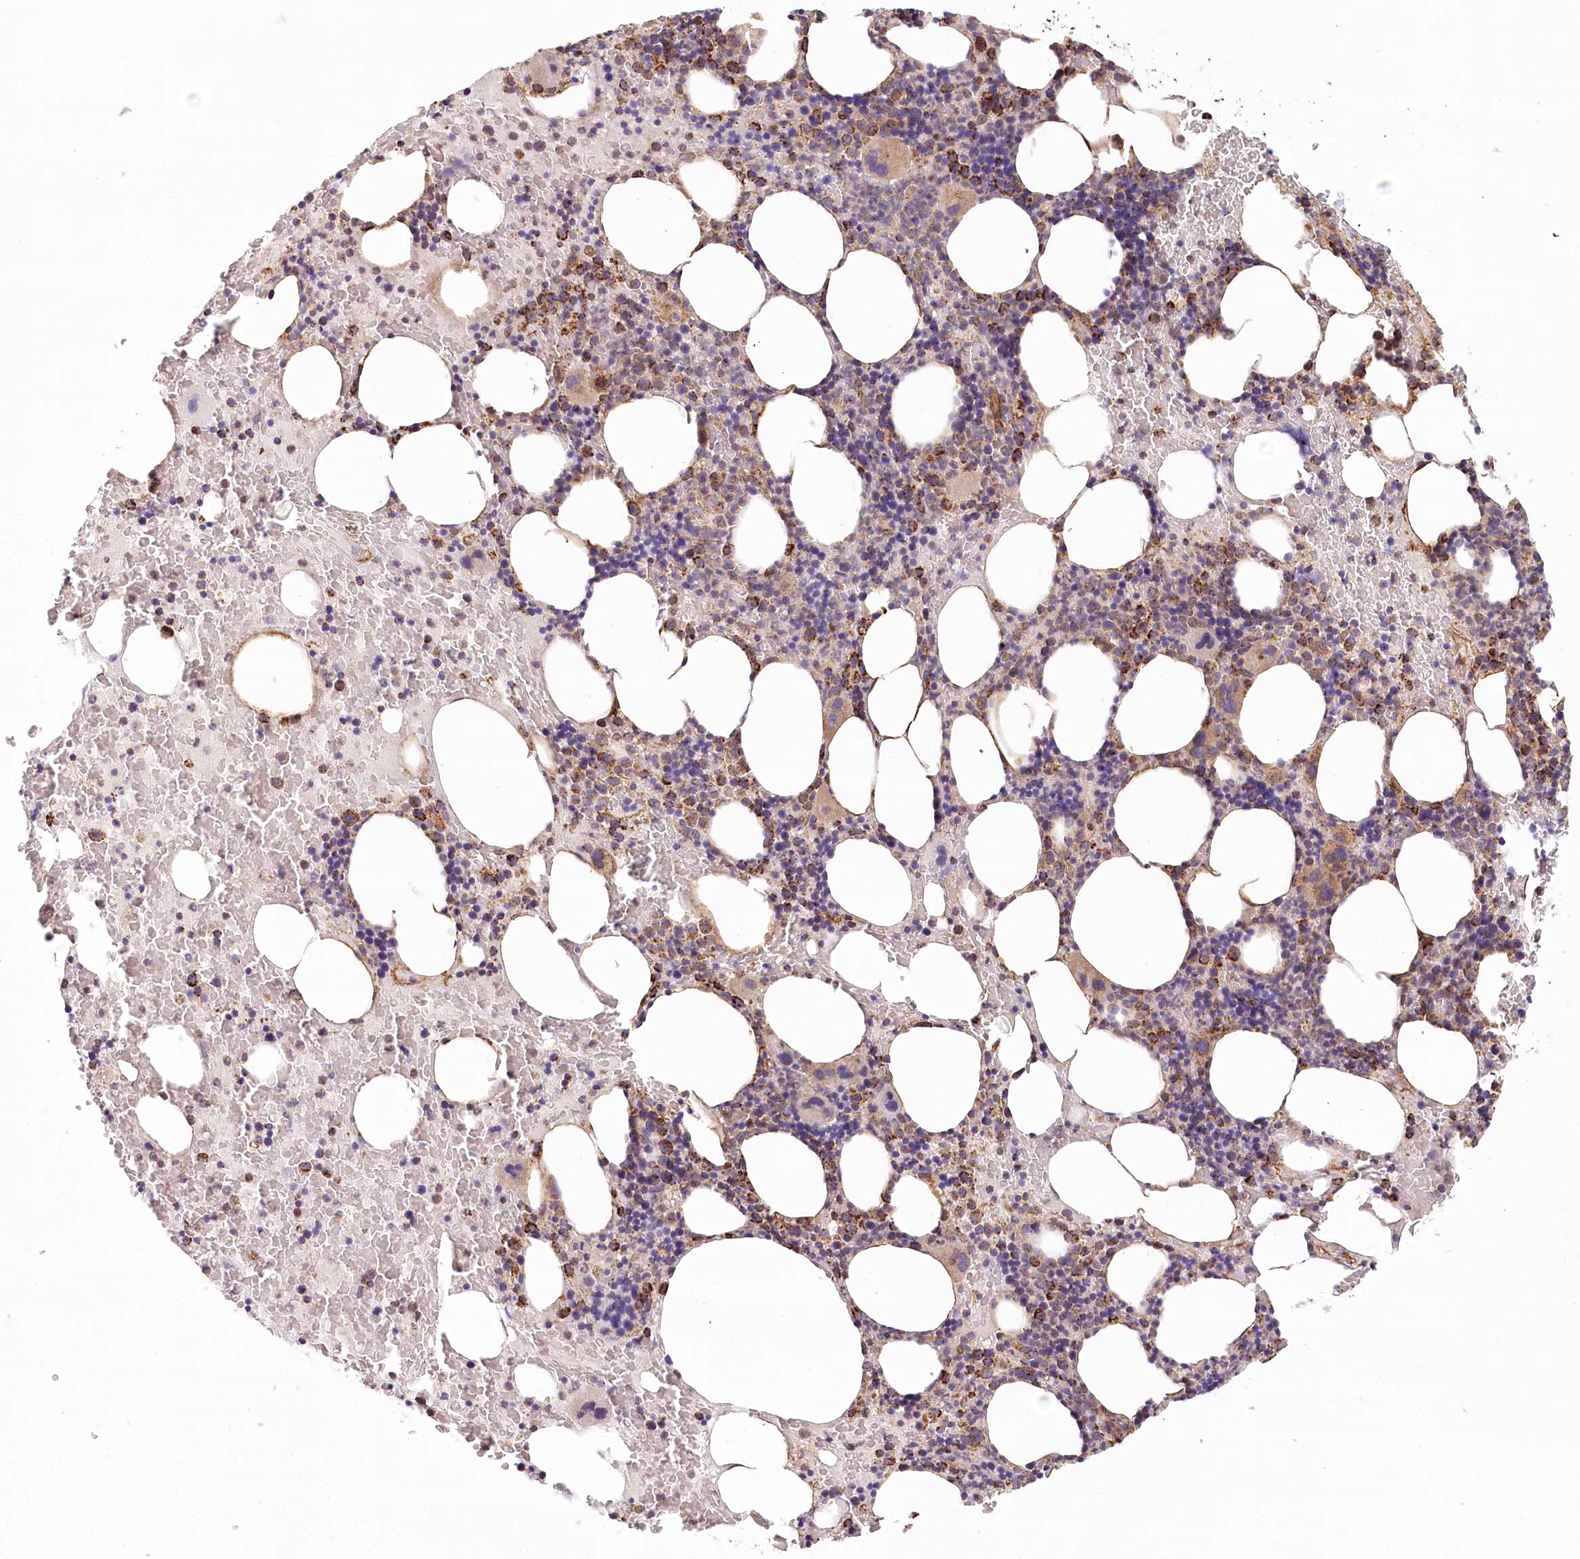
{"staining": {"intensity": "moderate", "quantity": "25%-75%", "location": "cytoplasmic/membranous"}, "tissue": "bone marrow", "cell_type": "Hematopoietic cells", "image_type": "normal", "snomed": [{"axis": "morphology", "description": "Normal tissue, NOS"}, {"axis": "topography", "description": "Bone marrow"}], "caption": "Protein analysis of benign bone marrow demonstrates moderate cytoplasmic/membranous expression in approximately 25%-75% of hematopoietic cells. (brown staining indicates protein expression, while blue staining denotes nuclei).", "gene": "UMPS", "patient": {"sex": "male", "age": 62}}